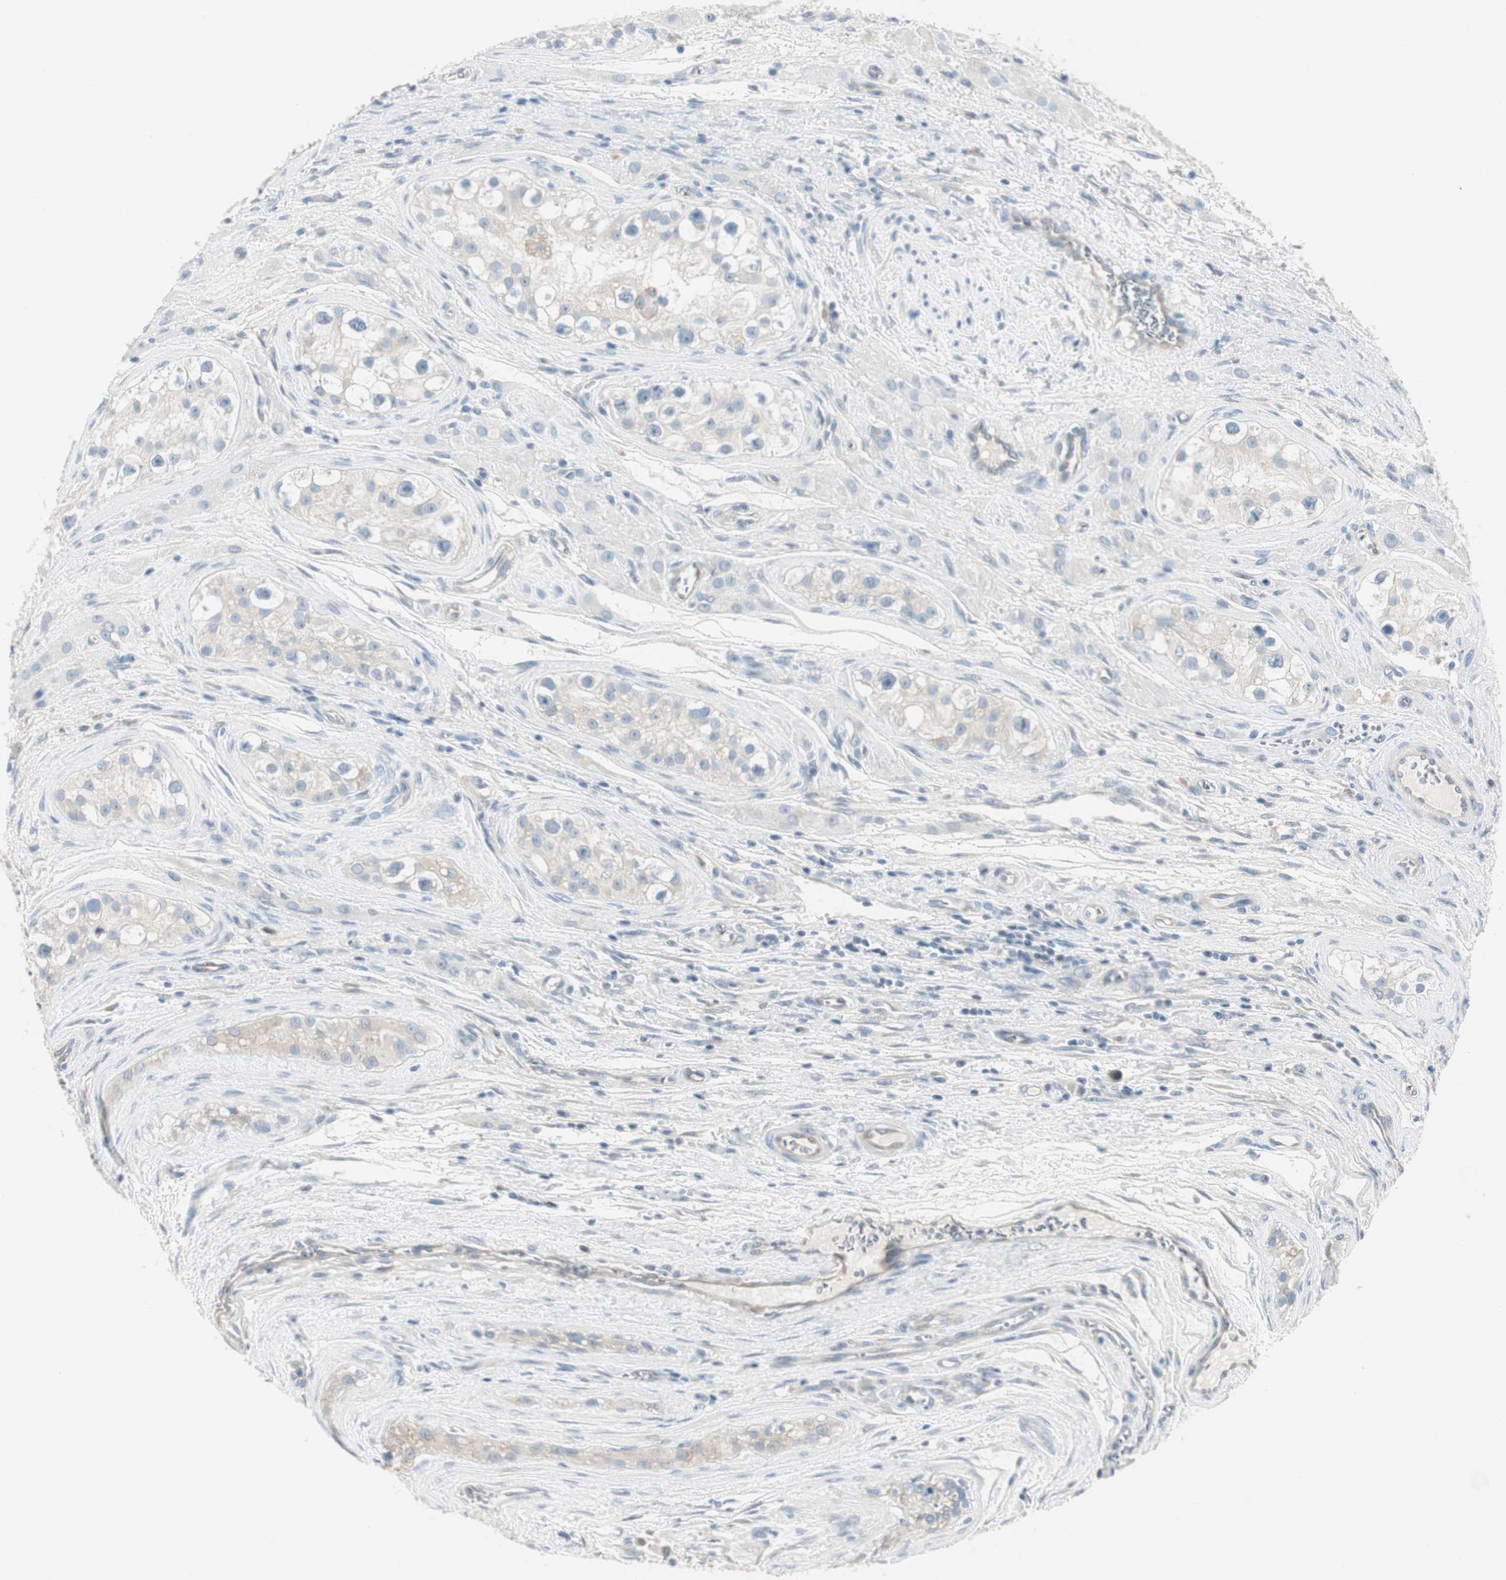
{"staining": {"intensity": "negative", "quantity": "none", "location": "none"}, "tissue": "testis cancer", "cell_type": "Tumor cells", "image_type": "cancer", "snomed": [{"axis": "morphology", "description": "Carcinoma, Embryonal, NOS"}, {"axis": "topography", "description": "Testis"}], "caption": "Immunohistochemistry of testis embryonal carcinoma demonstrates no positivity in tumor cells.", "gene": "SPINK4", "patient": {"sex": "male", "age": 28}}